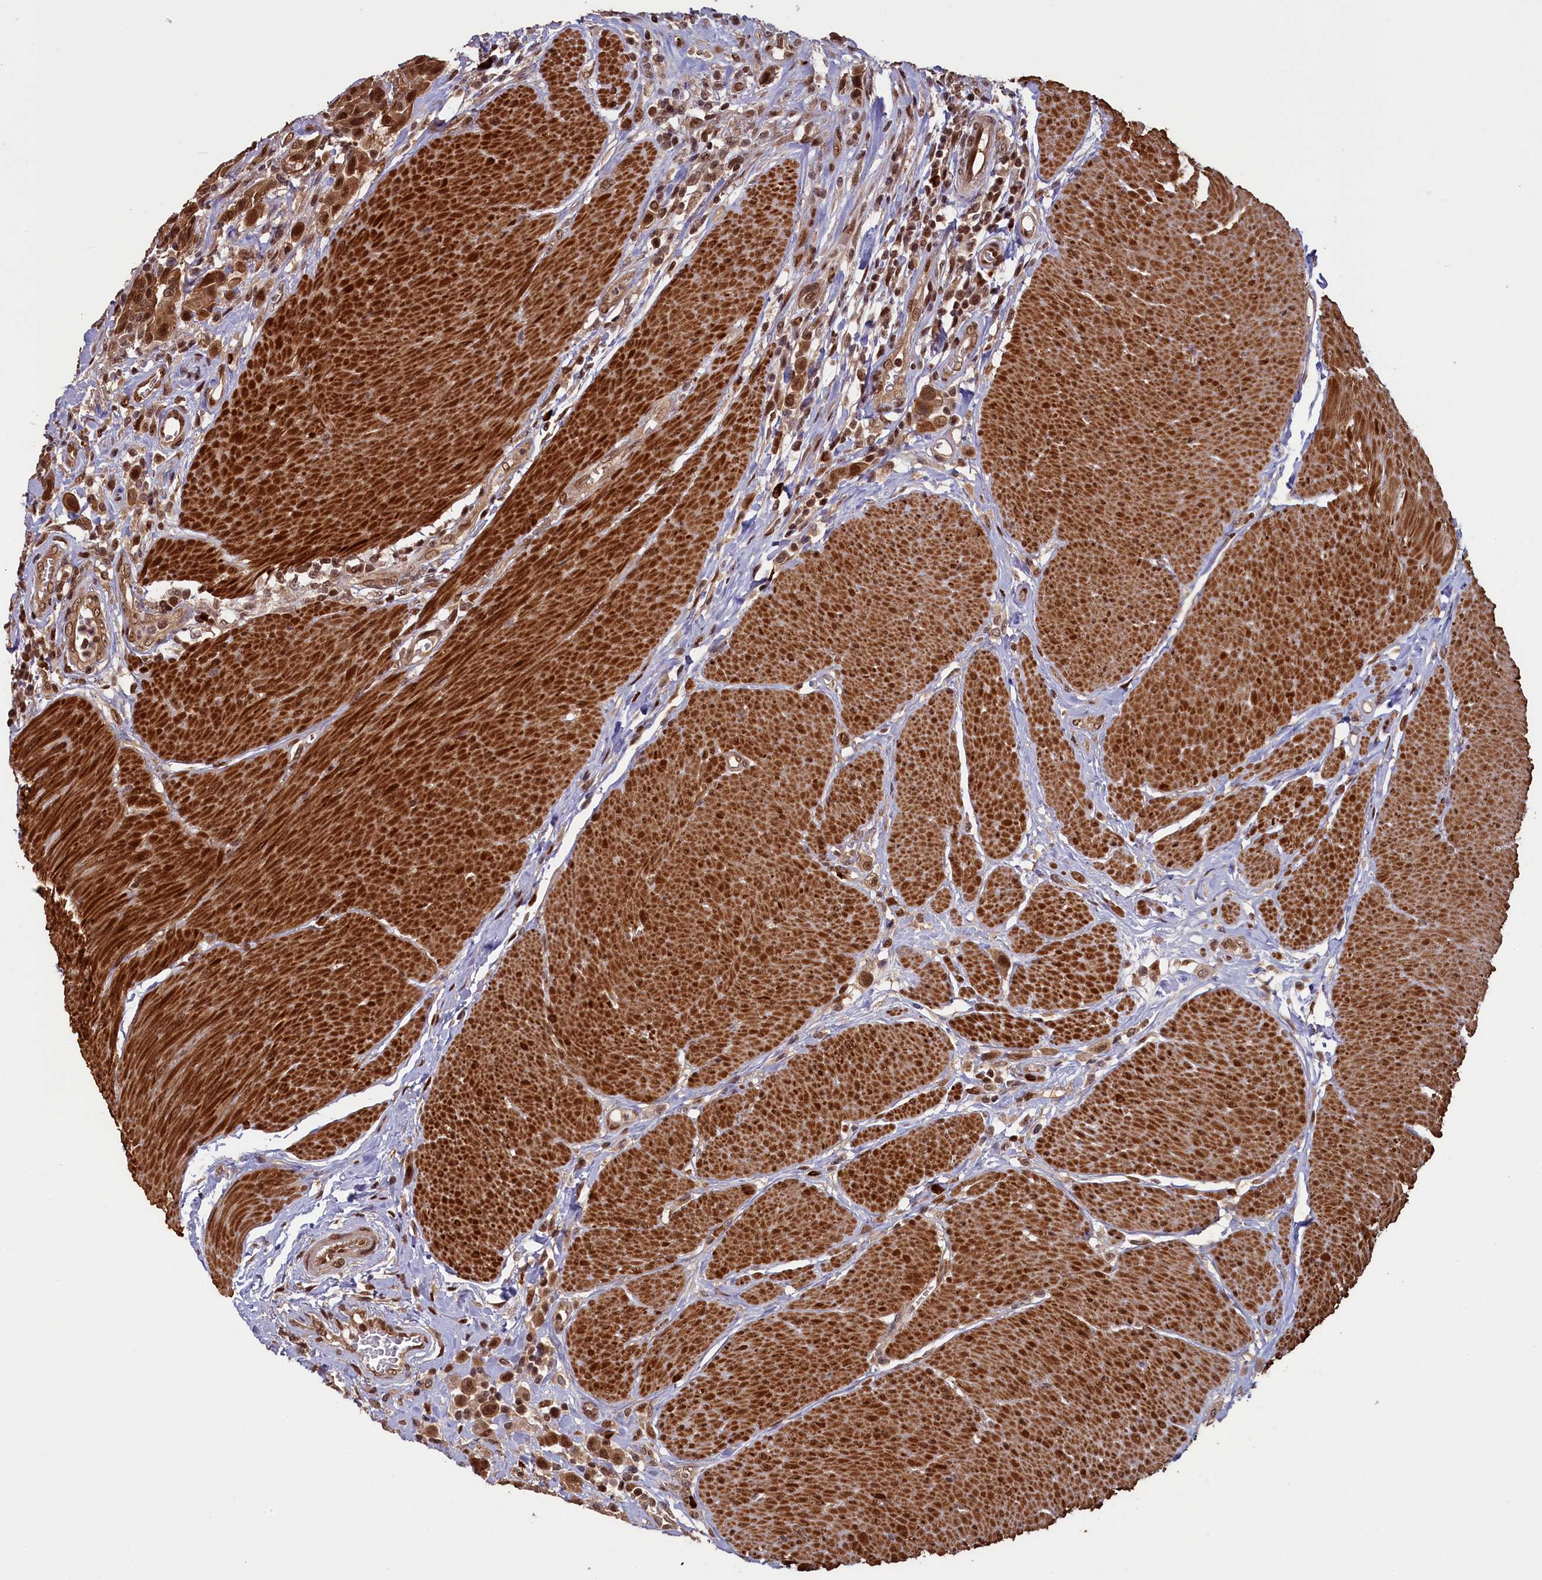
{"staining": {"intensity": "moderate", "quantity": ">75%", "location": "cytoplasmic/membranous,nuclear"}, "tissue": "urothelial cancer", "cell_type": "Tumor cells", "image_type": "cancer", "snomed": [{"axis": "morphology", "description": "Urothelial carcinoma, High grade"}, {"axis": "topography", "description": "Urinary bladder"}], "caption": "Immunohistochemistry image of neoplastic tissue: human high-grade urothelial carcinoma stained using IHC displays medium levels of moderate protein expression localized specifically in the cytoplasmic/membranous and nuclear of tumor cells, appearing as a cytoplasmic/membranous and nuclear brown color.", "gene": "NAE1", "patient": {"sex": "male", "age": 50}}